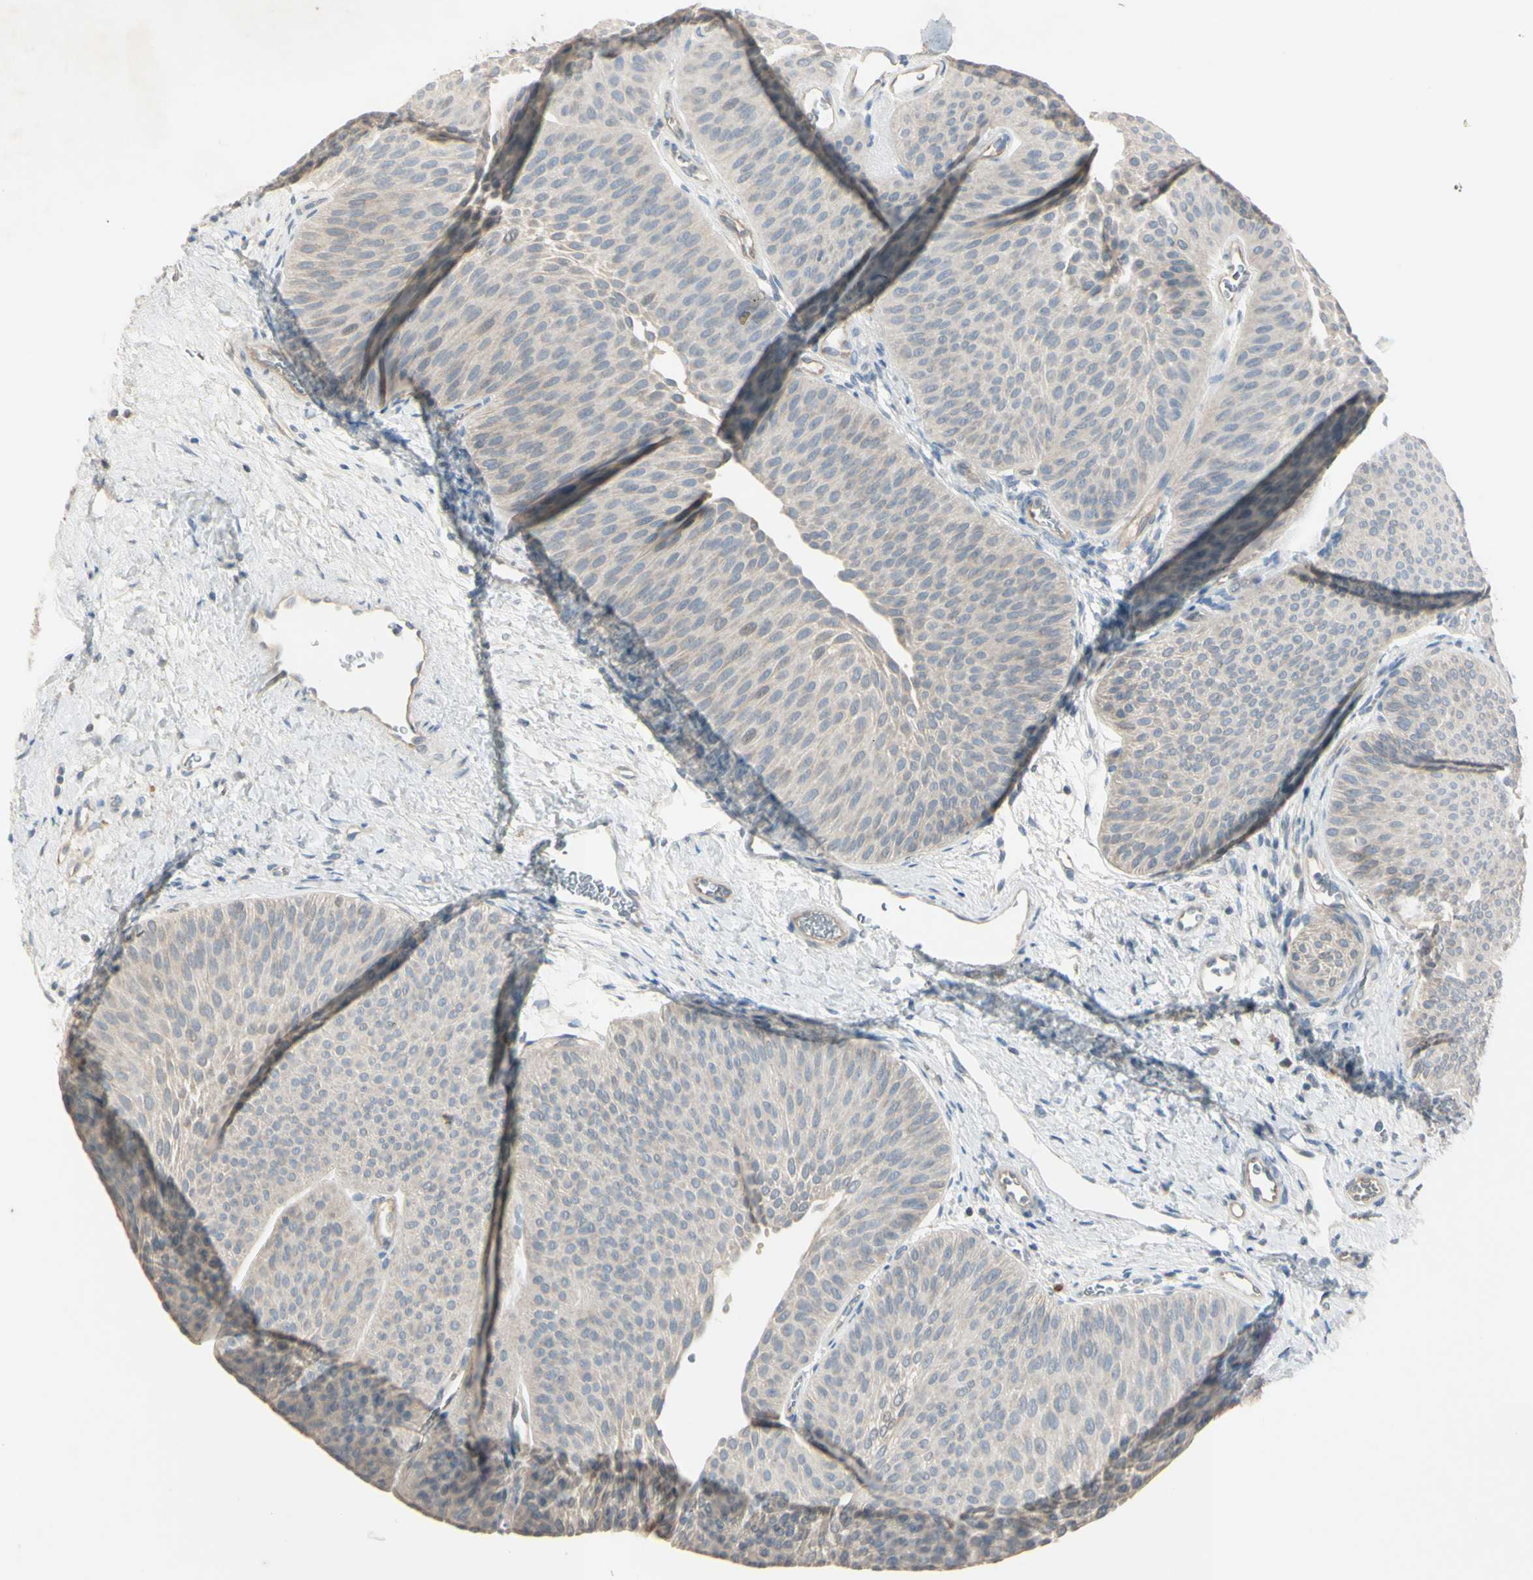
{"staining": {"intensity": "negative", "quantity": "none", "location": "none"}, "tissue": "urothelial cancer", "cell_type": "Tumor cells", "image_type": "cancer", "snomed": [{"axis": "morphology", "description": "Urothelial carcinoma, Low grade"}, {"axis": "topography", "description": "Urinary bladder"}], "caption": "The histopathology image shows no significant staining in tumor cells of urothelial cancer.", "gene": "AATK", "patient": {"sex": "female", "age": 60}}